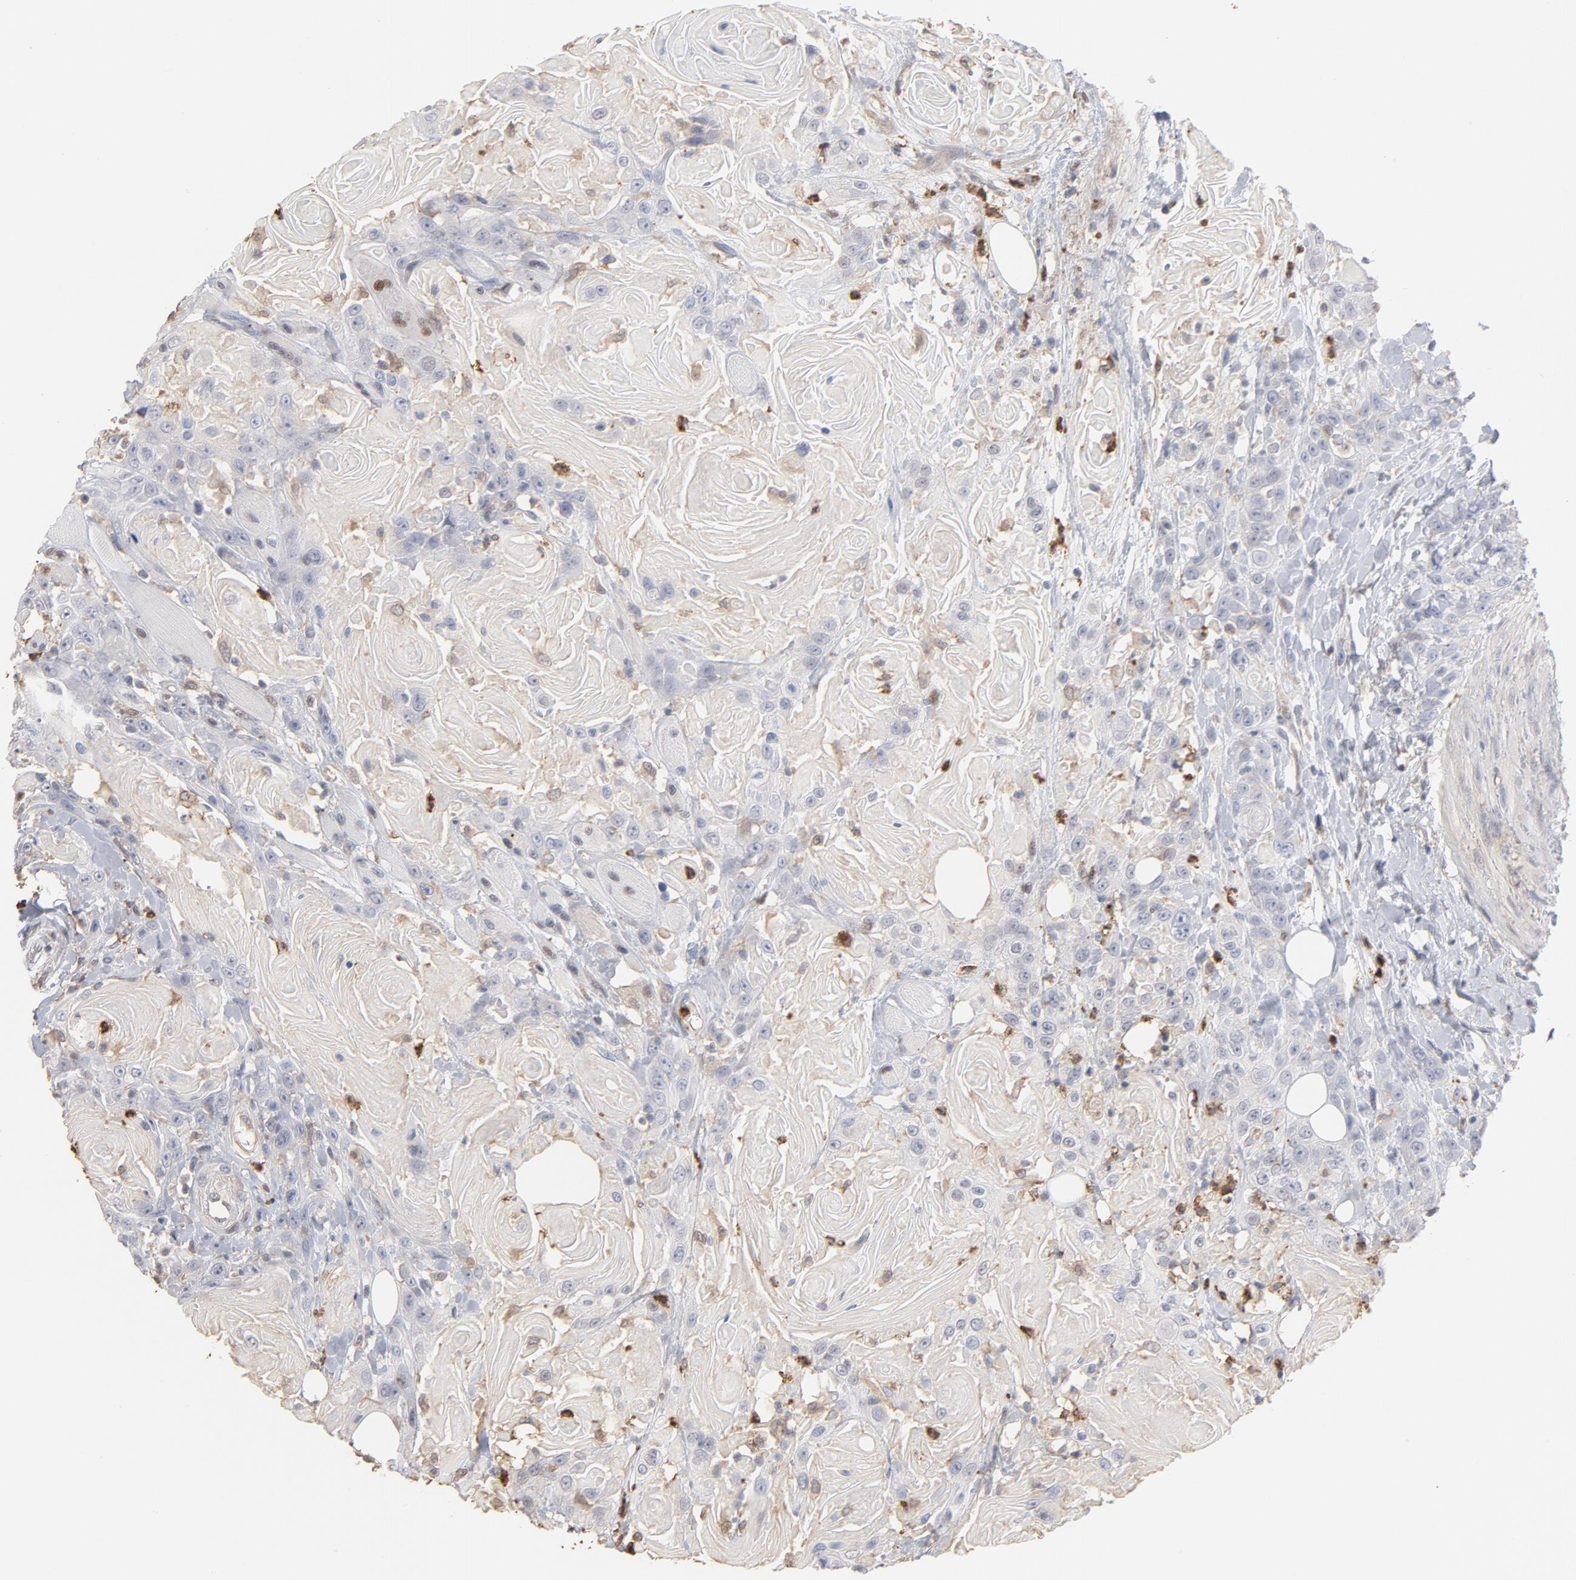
{"staining": {"intensity": "negative", "quantity": "none", "location": "none"}, "tissue": "head and neck cancer", "cell_type": "Tumor cells", "image_type": "cancer", "snomed": [{"axis": "morphology", "description": "Squamous cell carcinoma, NOS"}, {"axis": "topography", "description": "Head-Neck"}], "caption": "DAB immunohistochemical staining of human squamous cell carcinoma (head and neck) shows no significant expression in tumor cells.", "gene": "PNMA1", "patient": {"sex": "female", "age": 84}}